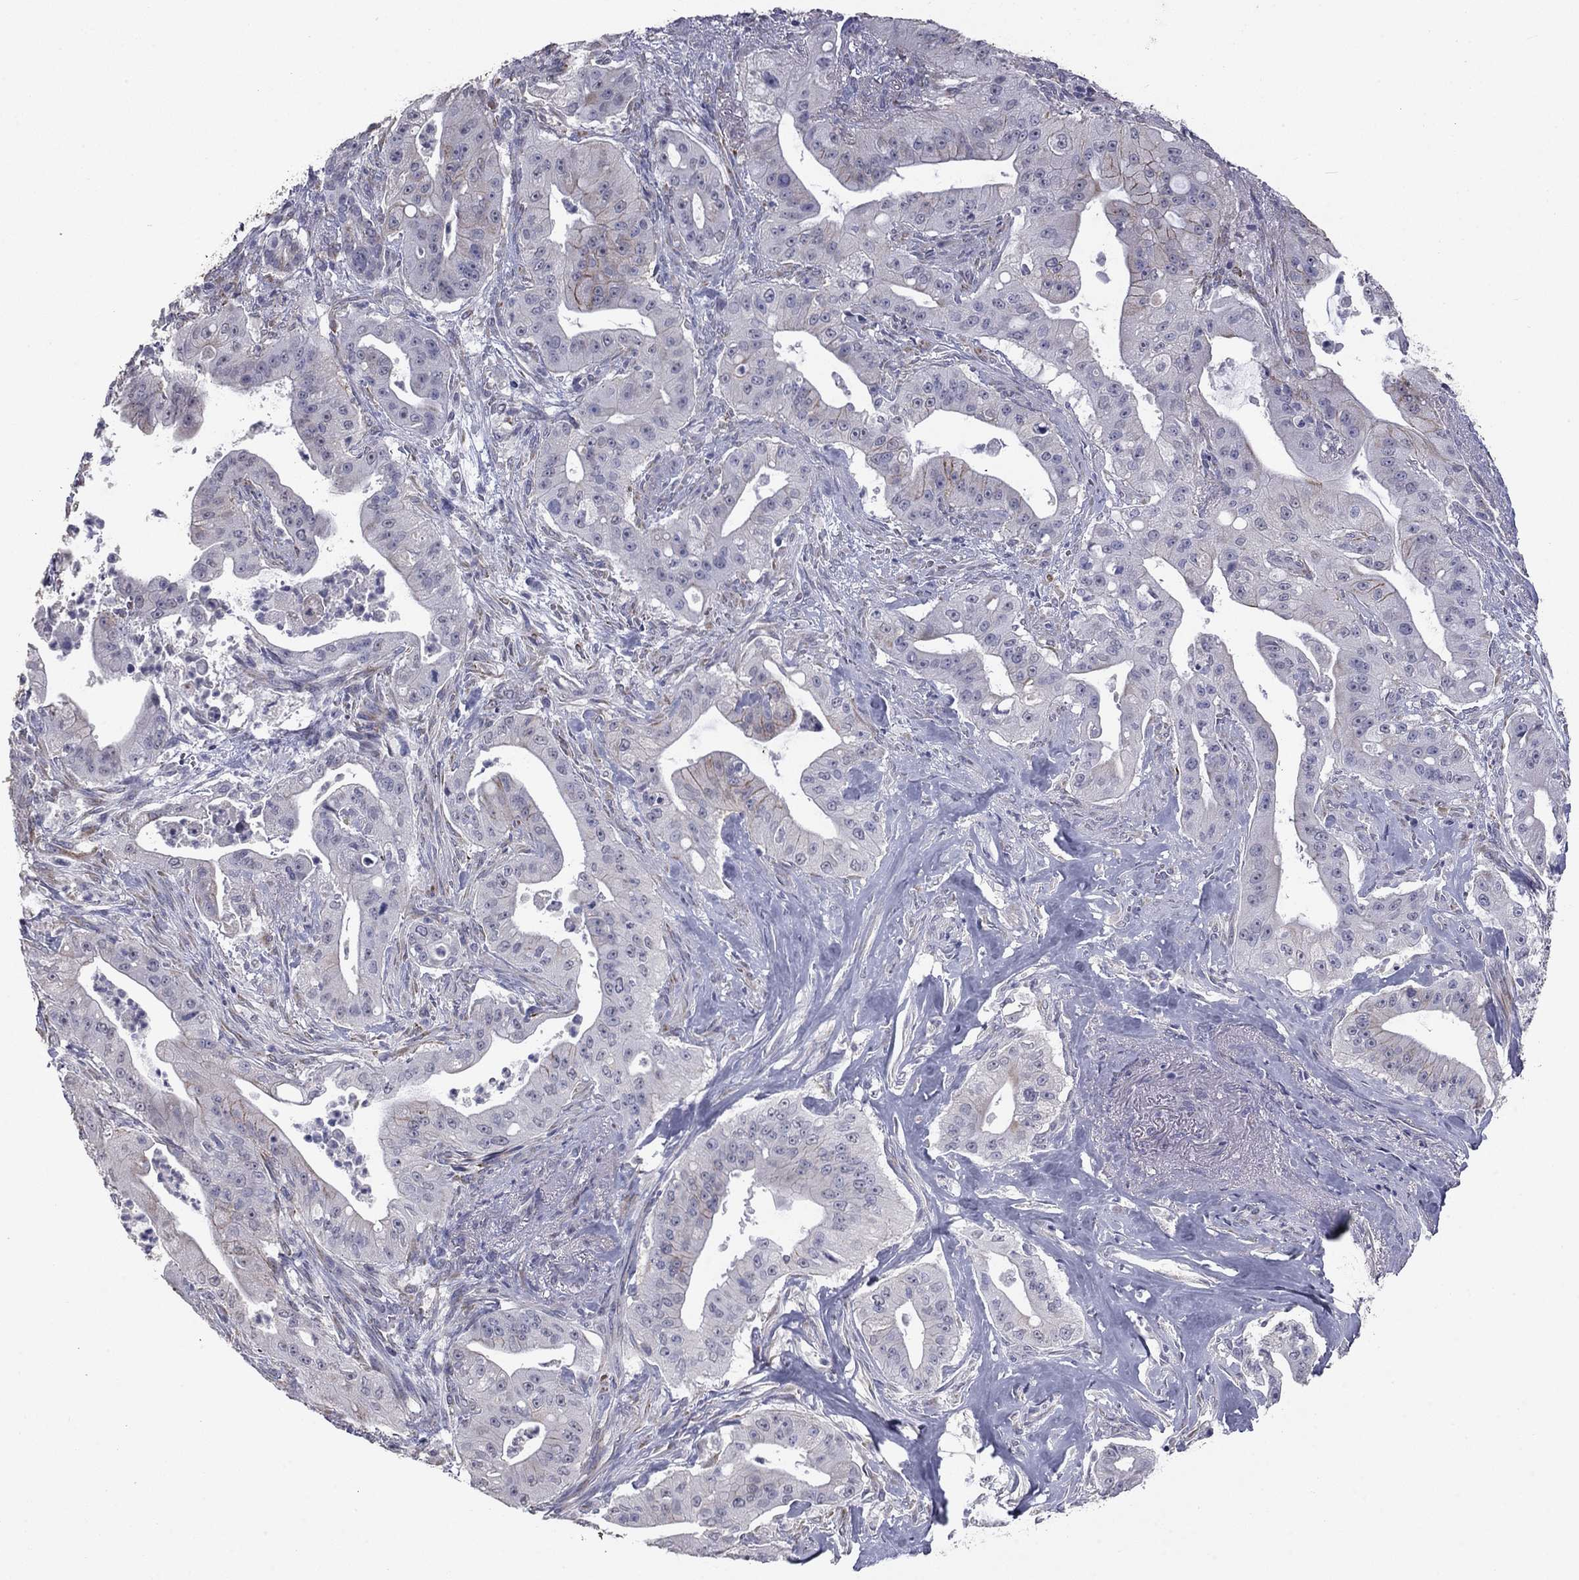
{"staining": {"intensity": "moderate", "quantity": "<25%", "location": "cytoplasmic/membranous"}, "tissue": "pancreatic cancer", "cell_type": "Tumor cells", "image_type": "cancer", "snomed": [{"axis": "morphology", "description": "Normal tissue, NOS"}, {"axis": "morphology", "description": "Inflammation, NOS"}, {"axis": "morphology", "description": "Adenocarcinoma, NOS"}, {"axis": "topography", "description": "Pancreas"}], "caption": "The immunohistochemical stain shows moderate cytoplasmic/membranous positivity in tumor cells of pancreatic adenocarcinoma tissue.", "gene": "PRRT2", "patient": {"sex": "male", "age": 57}}